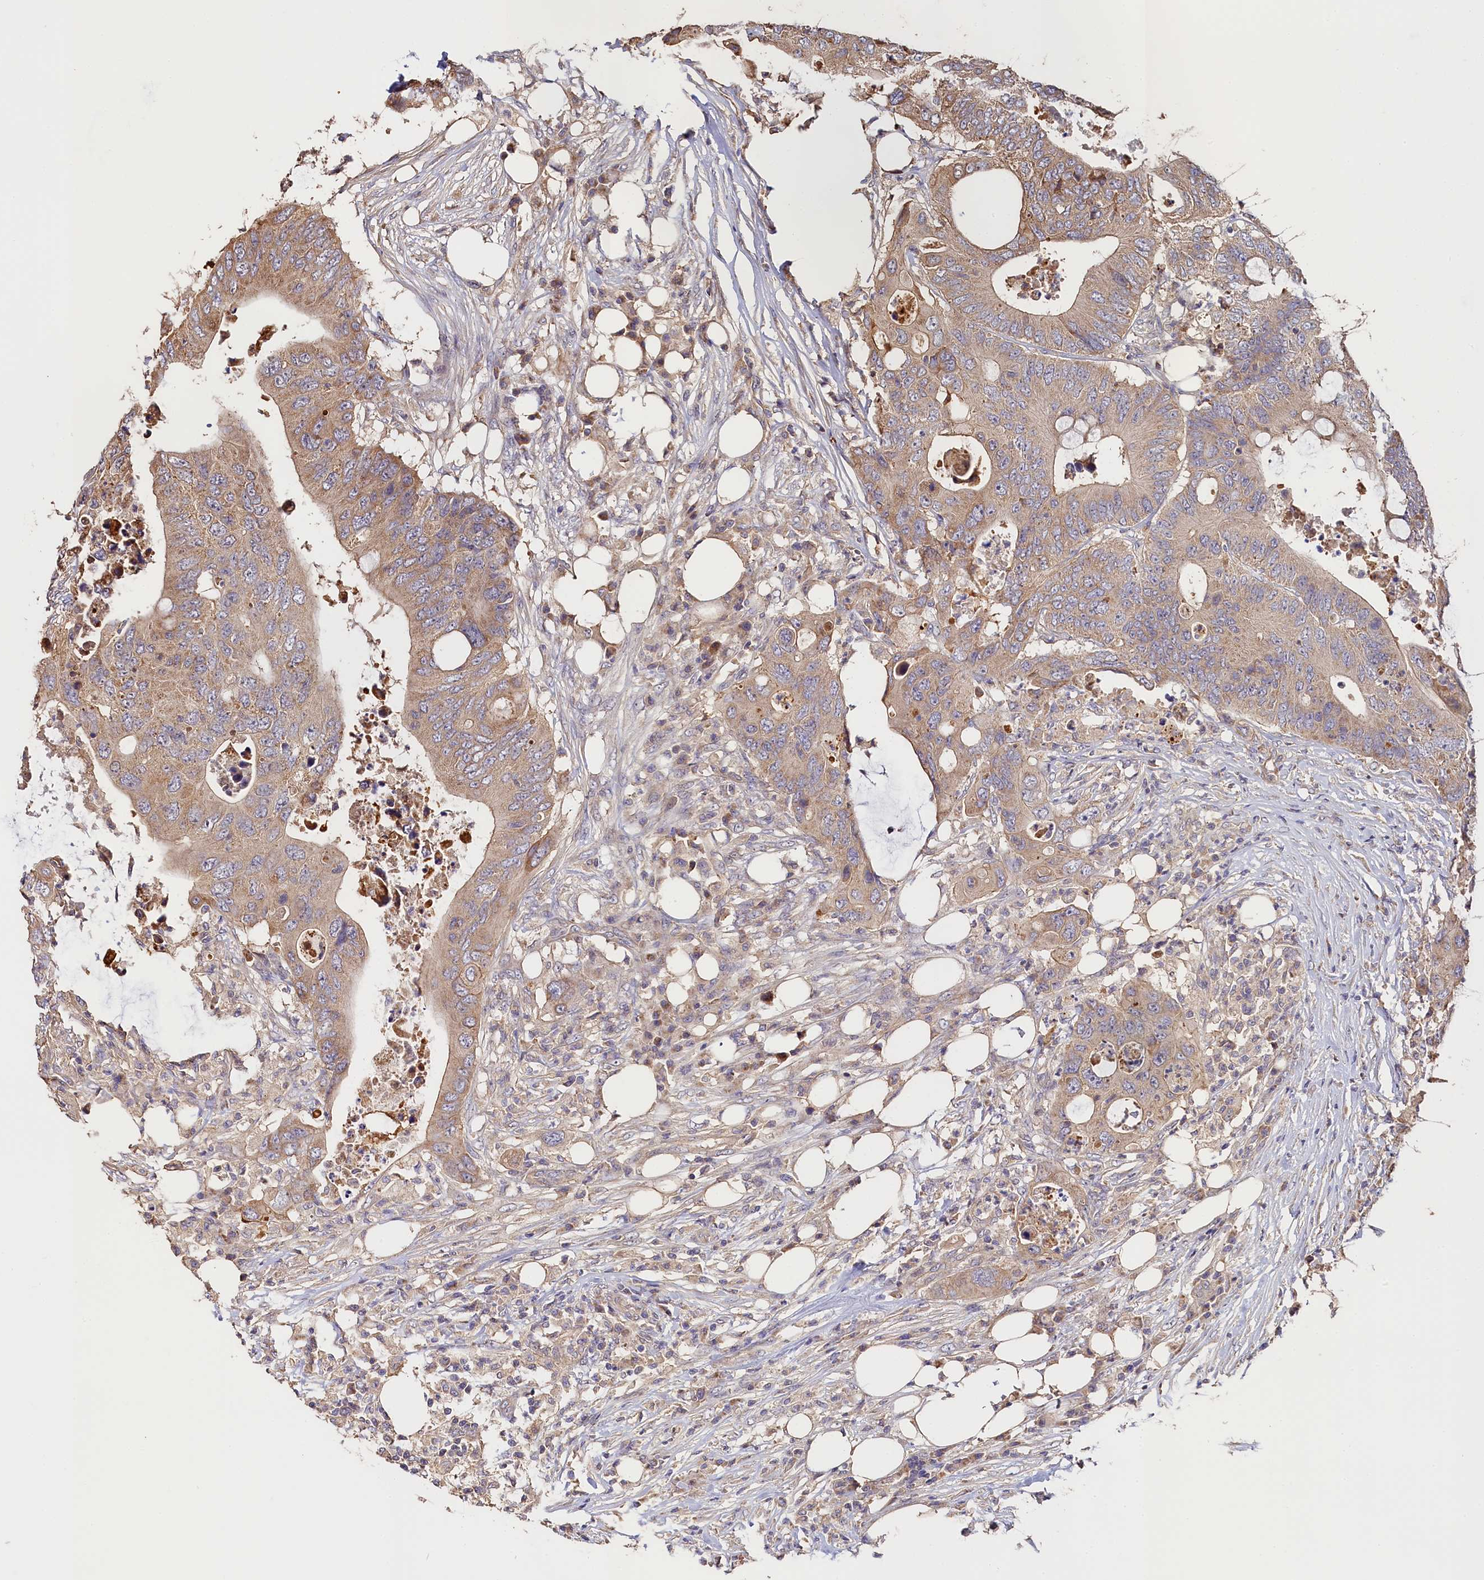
{"staining": {"intensity": "weak", "quantity": ">75%", "location": "cytoplasmic/membranous"}, "tissue": "colorectal cancer", "cell_type": "Tumor cells", "image_type": "cancer", "snomed": [{"axis": "morphology", "description": "Adenocarcinoma, NOS"}, {"axis": "topography", "description": "Colon"}], "caption": "A low amount of weak cytoplasmic/membranous positivity is present in approximately >75% of tumor cells in colorectal cancer tissue. The protein is stained brown, and the nuclei are stained in blue (DAB (3,3'-diaminobenzidine) IHC with brightfield microscopy, high magnification).", "gene": "KATNB1", "patient": {"sex": "male", "age": 71}}